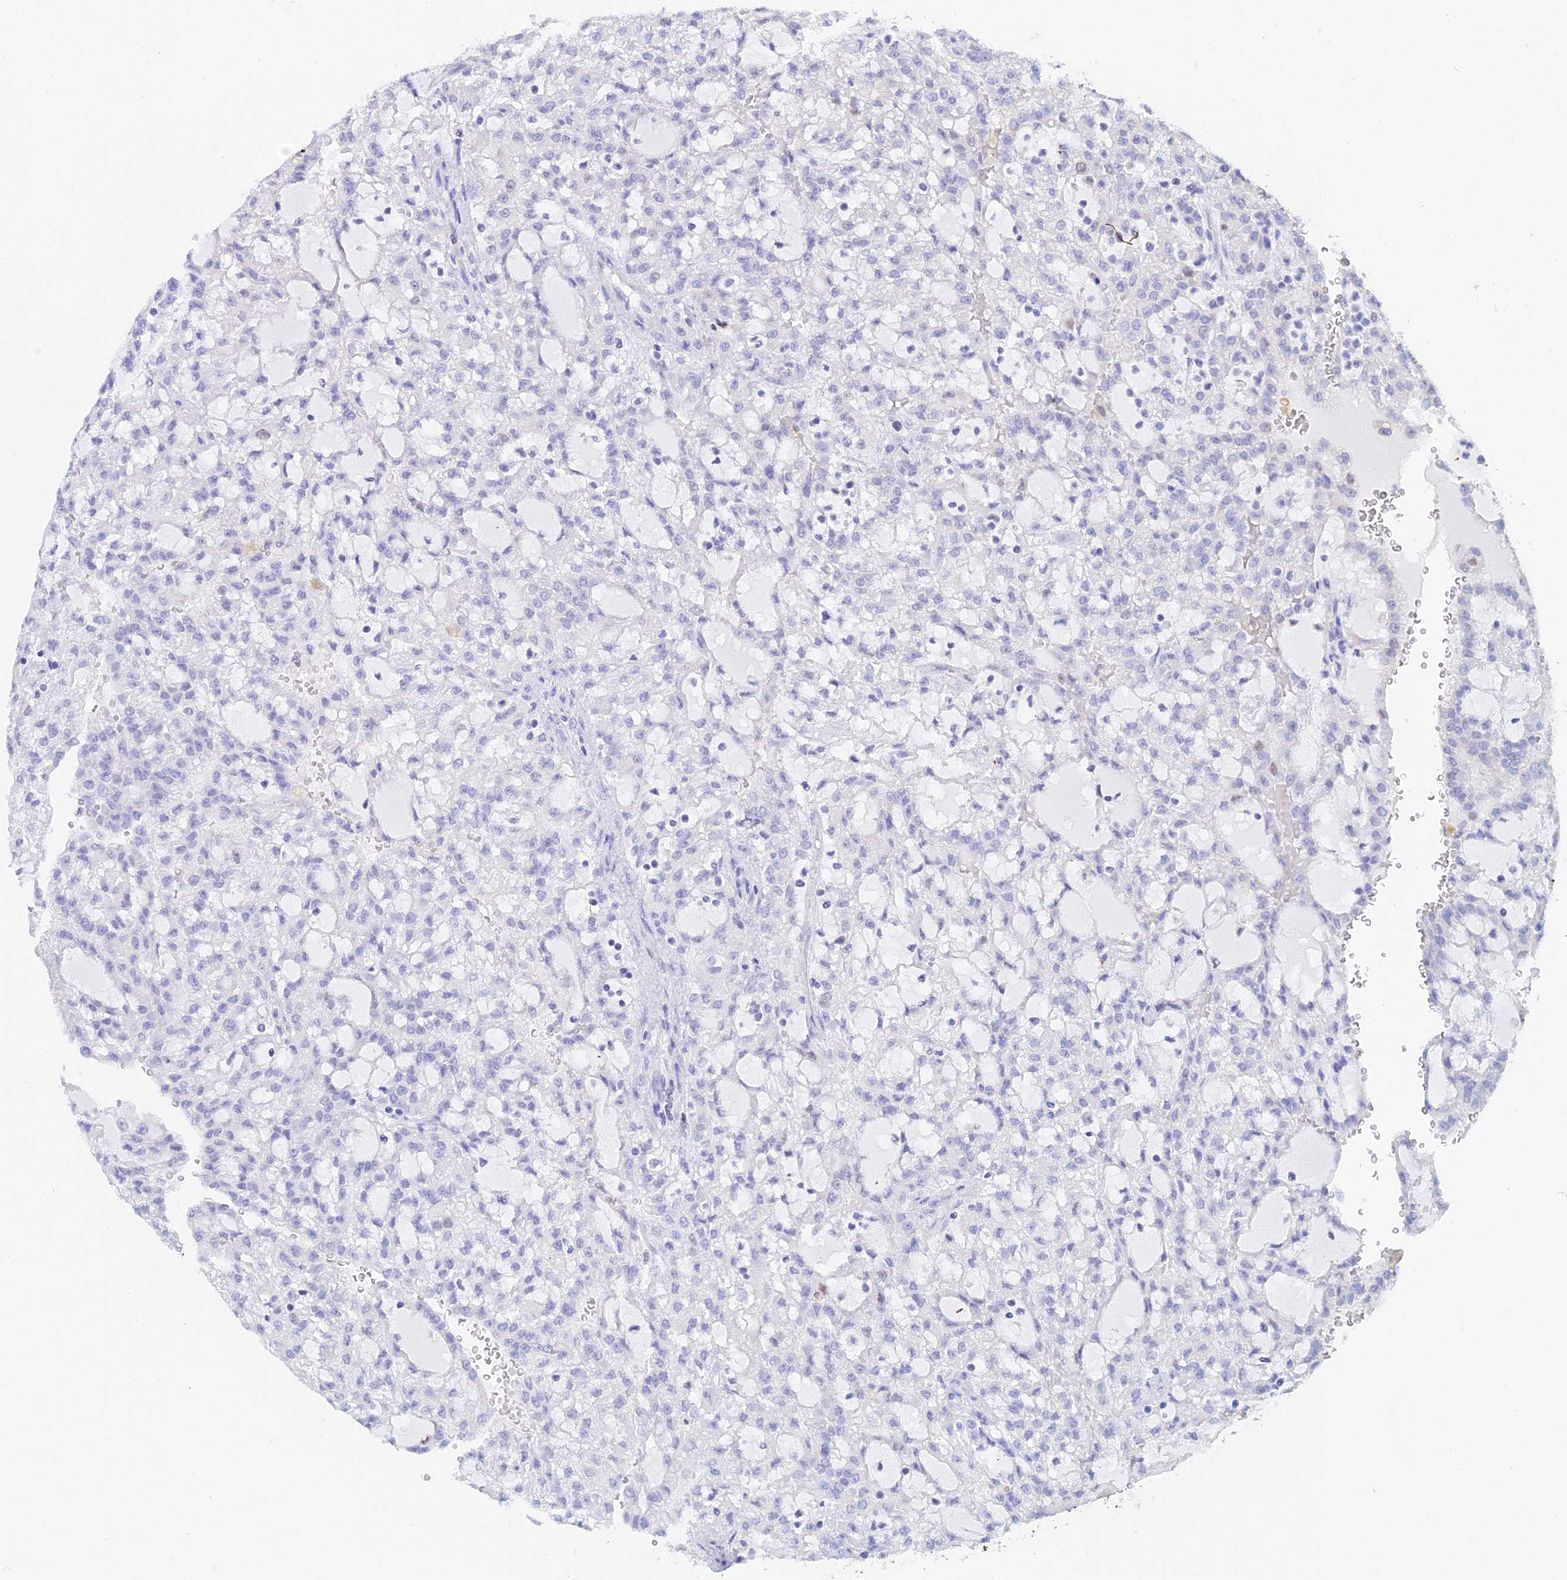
{"staining": {"intensity": "negative", "quantity": "none", "location": "none"}, "tissue": "renal cancer", "cell_type": "Tumor cells", "image_type": "cancer", "snomed": [{"axis": "morphology", "description": "Adenocarcinoma, NOS"}, {"axis": "topography", "description": "Kidney"}], "caption": "IHC photomicrograph of renal adenocarcinoma stained for a protein (brown), which exhibits no positivity in tumor cells.", "gene": "MCM2", "patient": {"sex": "male", "age": 63}}